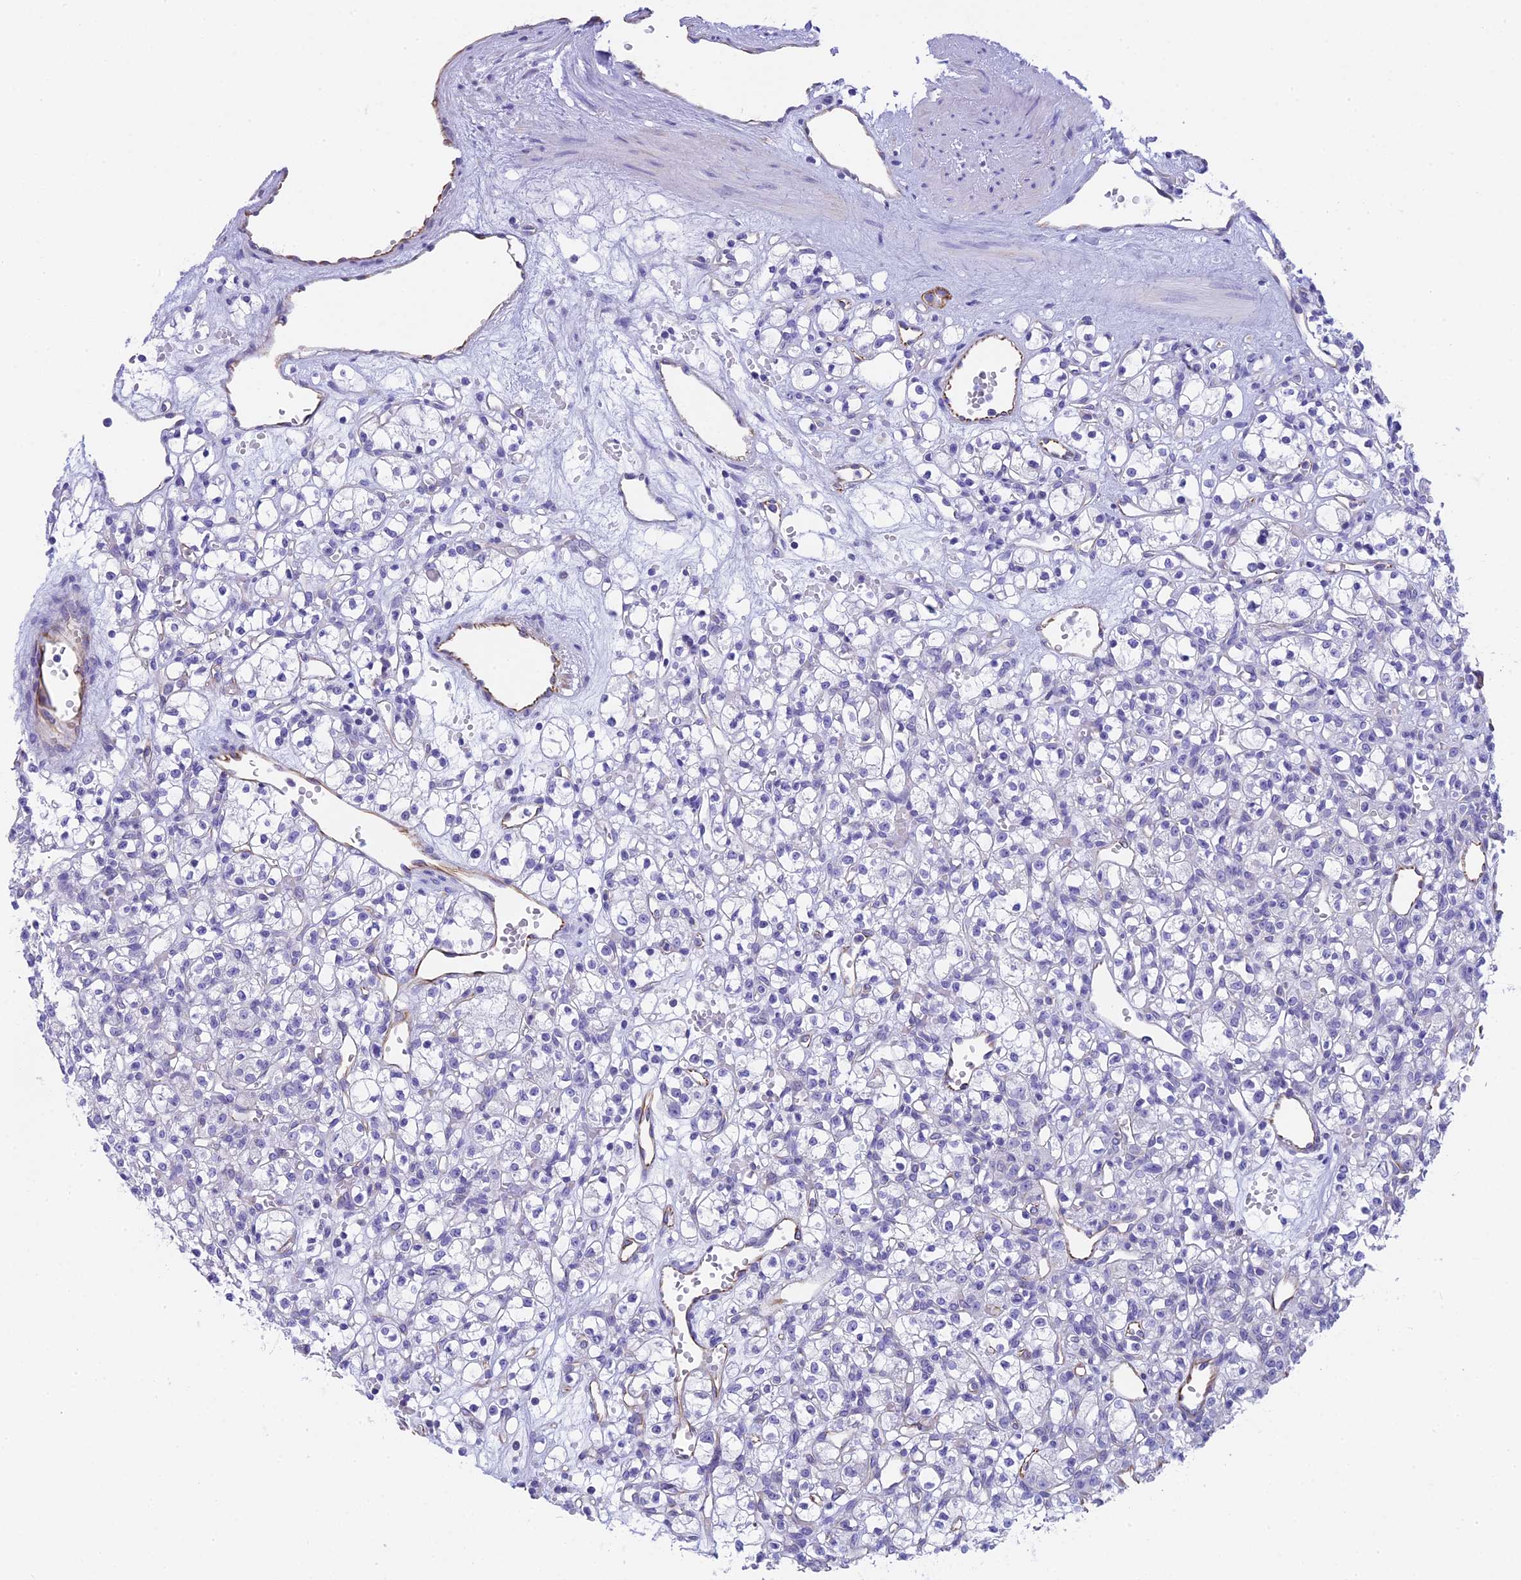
{"staining": {"intensity": "negative", "quantity": "none", "location": "none"}, "tissue": "renal cancer", "cell_type": "Tumor cells", "image_type": "cancer", "snomed": [{"axis": "morphology", "description": "Adenocarcinoma, NOS"}, {"axis": "topography", "description": "Kidney"}], "caption": "An immunohistochemistry (IHC) micrograph of renal adenocarcinoma is shown. There is no staining in tumor cells of renal adenocarcinoma. The staining was performed using DAB (3,3'-diaminobenzidine) to visualize the protein expression in brown, while the nuclei were stained in blue with hematoxylin (Magnification: 20x).", "gene": "TACSTD2", "patient": {"sex": "female", "age": 59}}